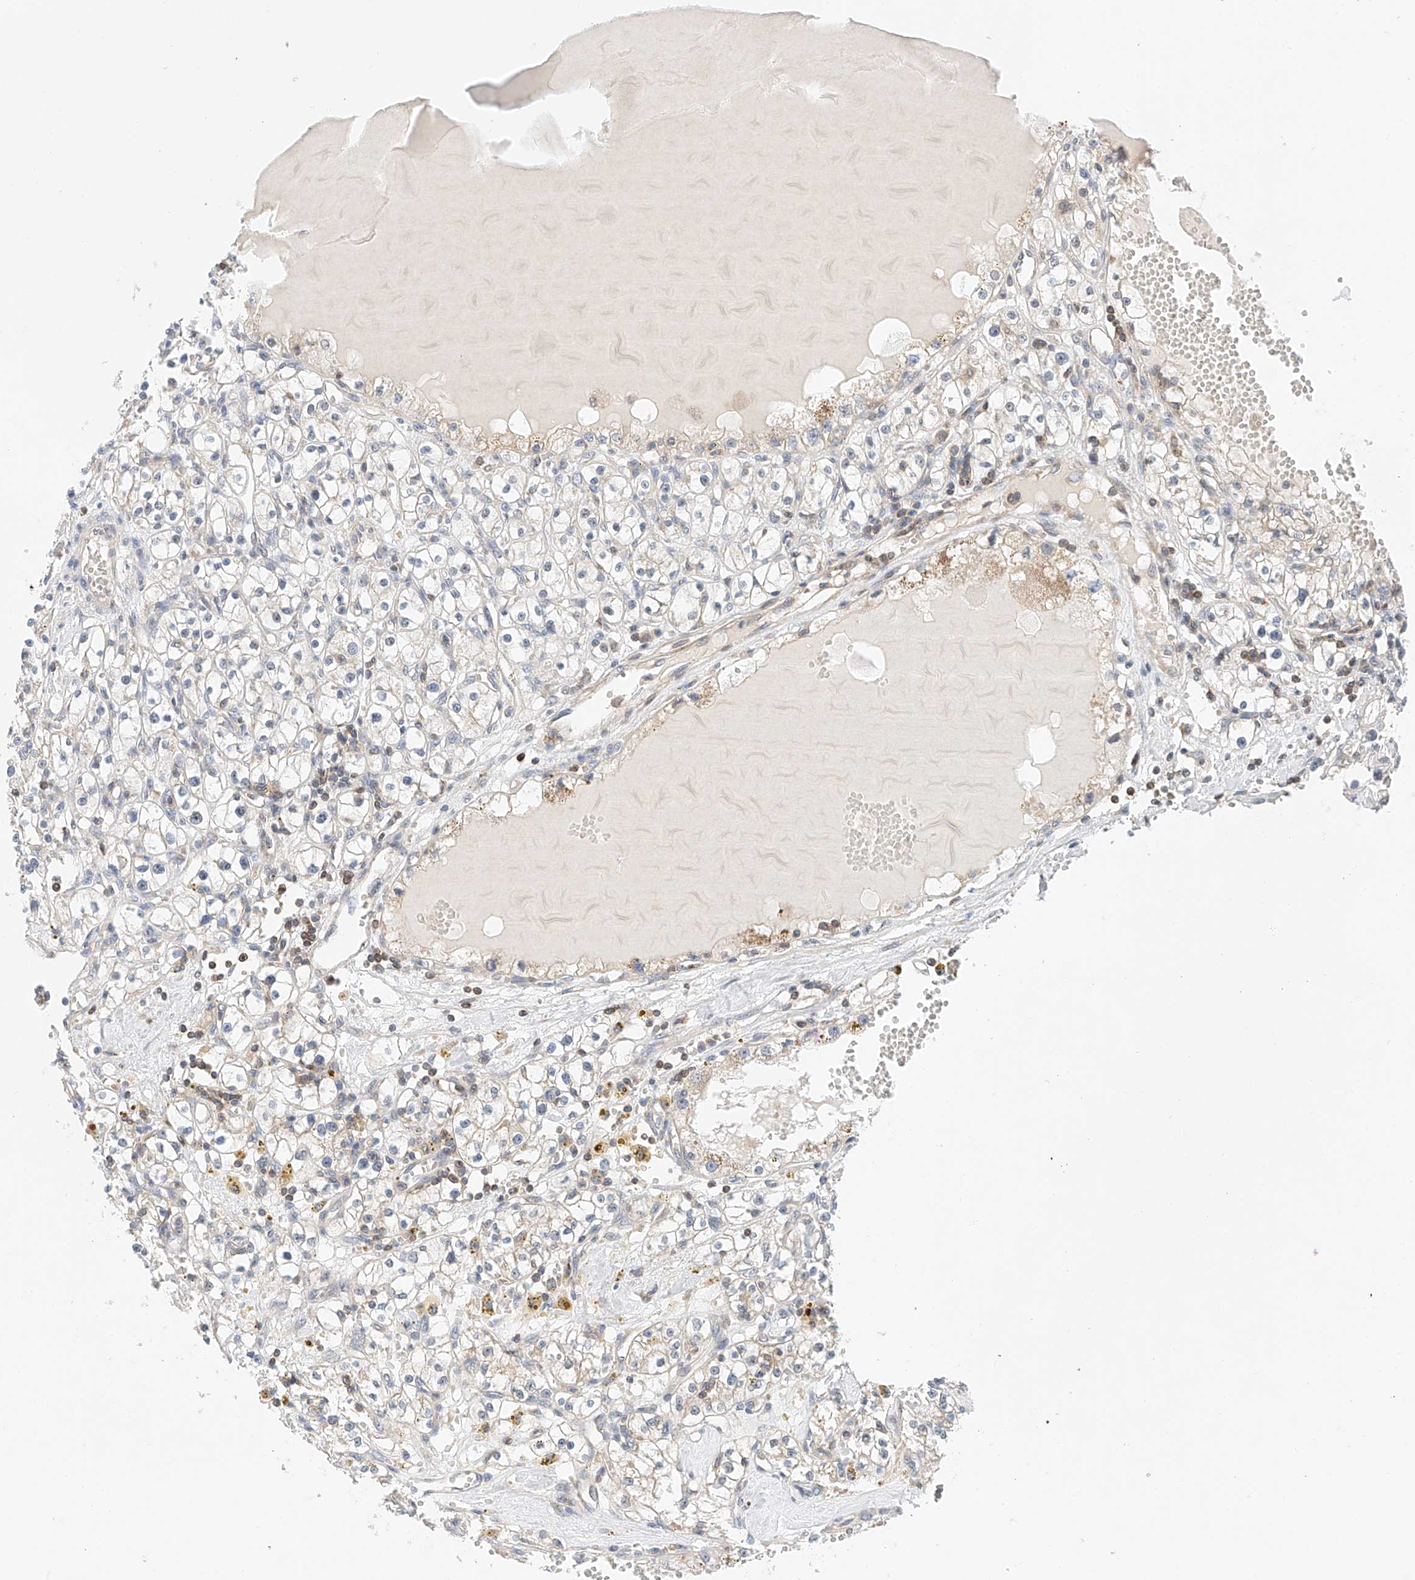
{"staining": {"intensity": "negative", "quantity": "none", "location": "none"}, "tissue": "renal cancer", "cell_type": "Tumor cells", "image_type": "cancer", "snomed": [{"axis": "morphology", "description": "Adenocarcinoma, NOS"}, {"axis": "topography", "description": "Kidney"}], "caption": "There is no significant staining in tumor cells of renal cancer (adenocarcinoma).", "gene": "MFN2", "patient": {"sex": "male", "age": 56}}